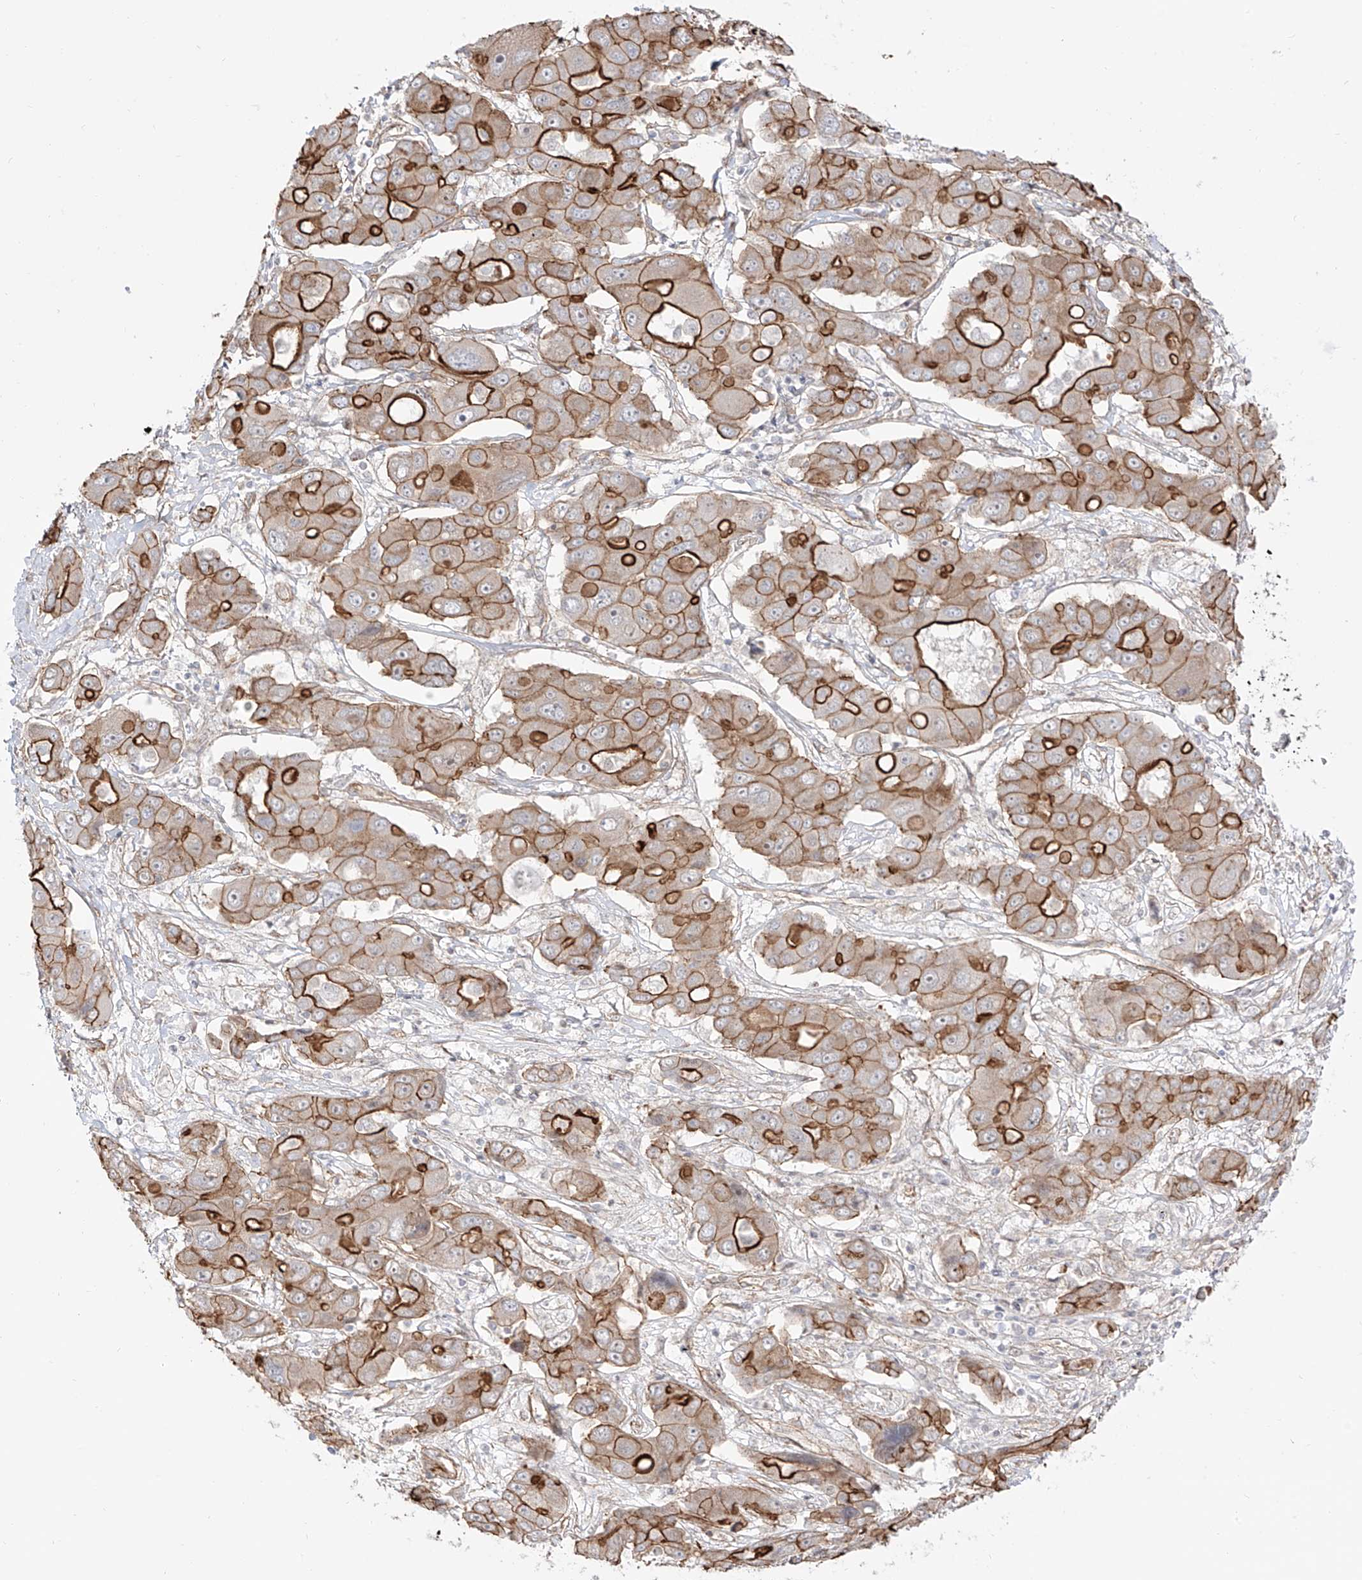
{"staining": {"intensity": "moderate", "quantity": ">75%", "location": "cytoplasmic/membranous"}, "tissue": "liver cancer", "cell_type": "Tumor cells", "image_type": "cancer", "snomed": [{"axis": "morphology", "description": "Cholangiocarcinoma"}, {"axis": "topography", "description": "Liver"}], "caption": "The immunohistochemical stain labels moderate cytoplasmic/membranous positivity in tumor cells of liver cancer (cholangiocarcinoma) tissue.", "gene": "ZNF180", "patient": {"sex": "male", "age": 67}}